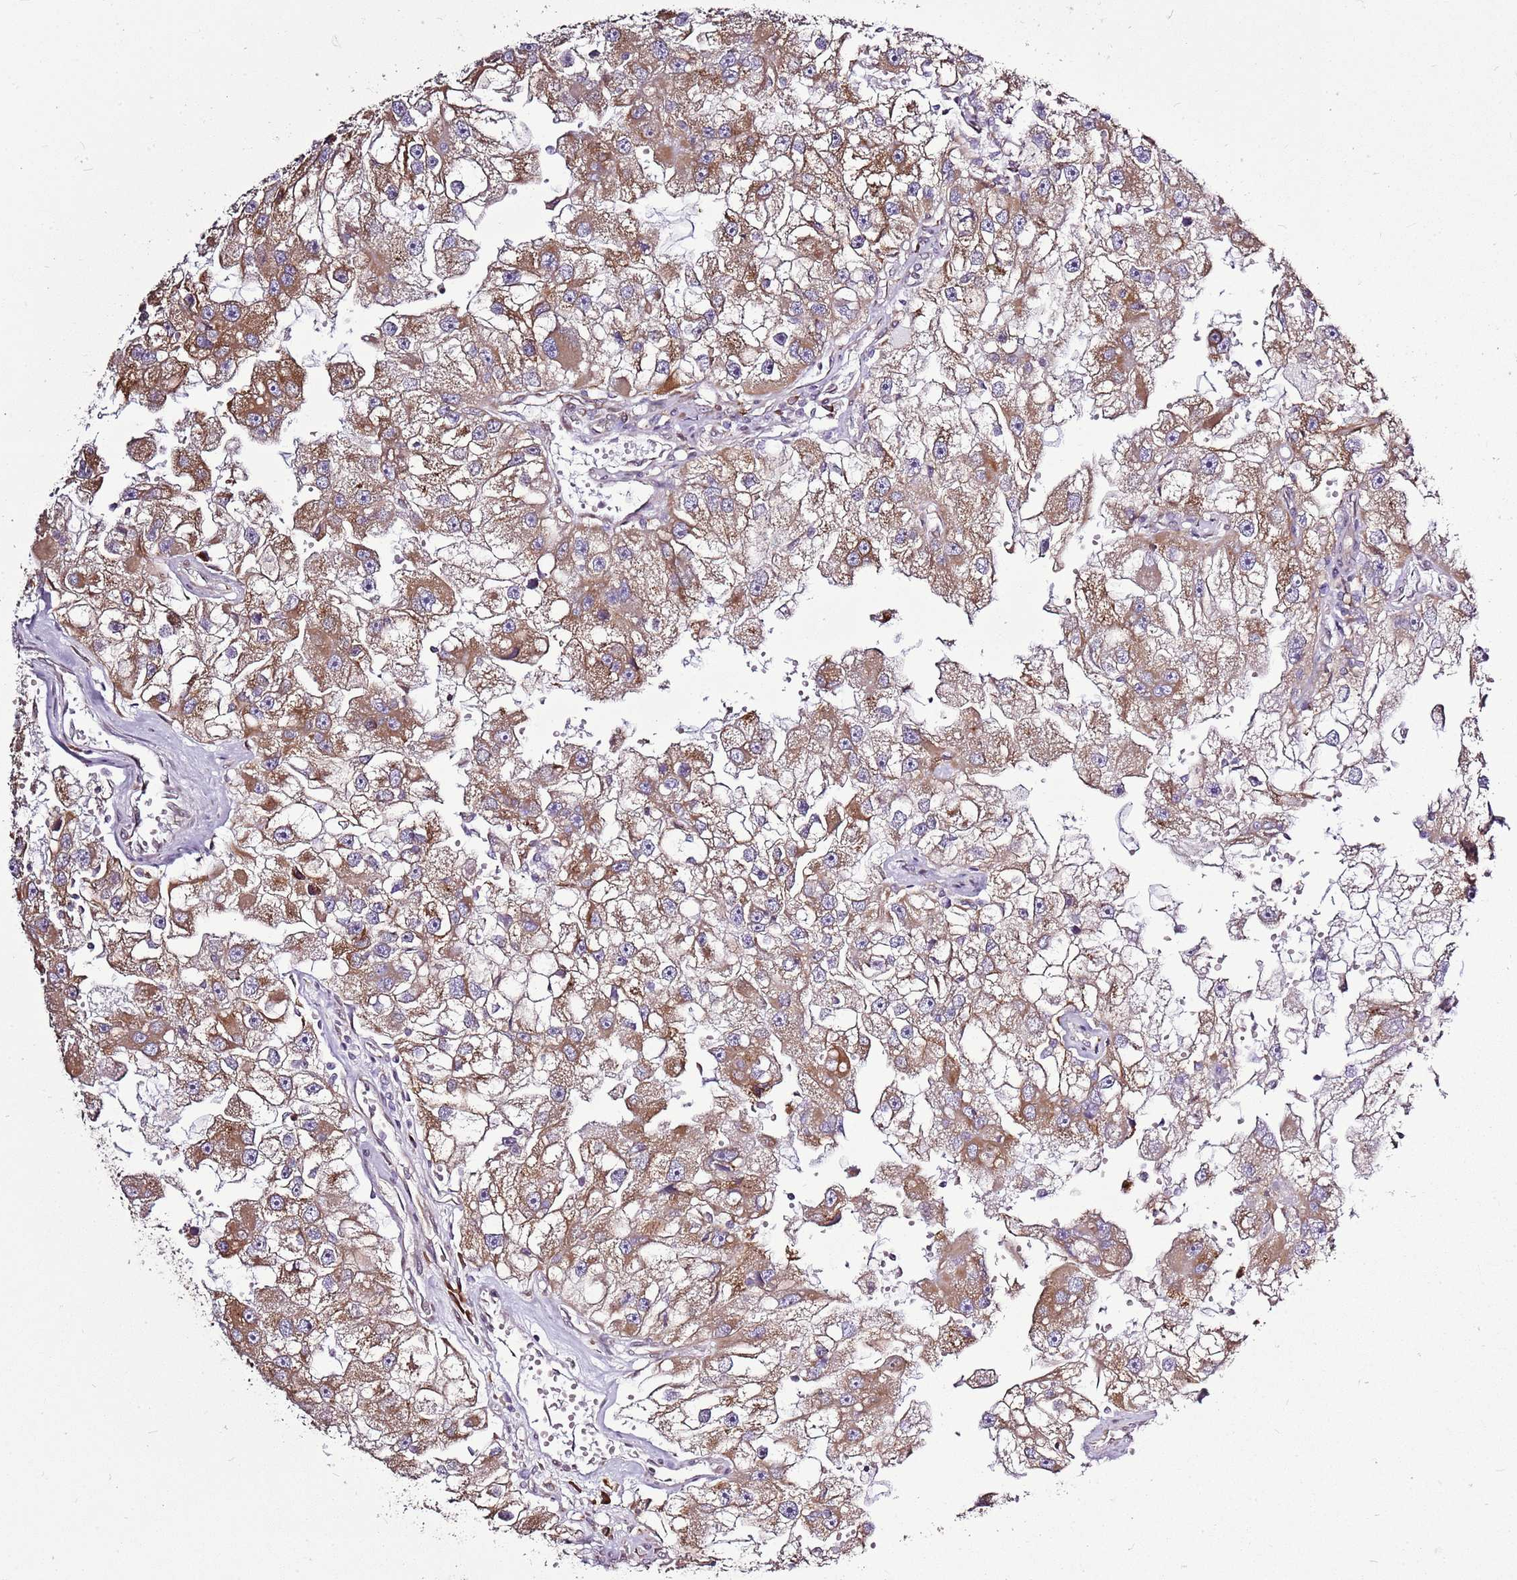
{"staining": {"intensity": "moderate", "quantity": ">75%", "location": "cytoplasmic/membranous"}, "tissue": "renal cancer", "cell_type": "Tumor cells", "image_type": "cancer", "snomed": [{"axis": "morphology", "description": "Adenocarcinoma, NOS"}, {"axis": "topography", "description": "Kidney"}], "caption": "Immunohistochemical staining of renal adenocarcinoma displays medium levels of moderate cytoplasmic/membranous expression in about >75% of tumor cells. The staining was performed using DAB to visualize the protein expression in brown, while the nuclei were stained in blue with hematoxylin (Magnification: 20x).", "gene": "TMED10", "patient": {"sex": "male", "age": 63}}